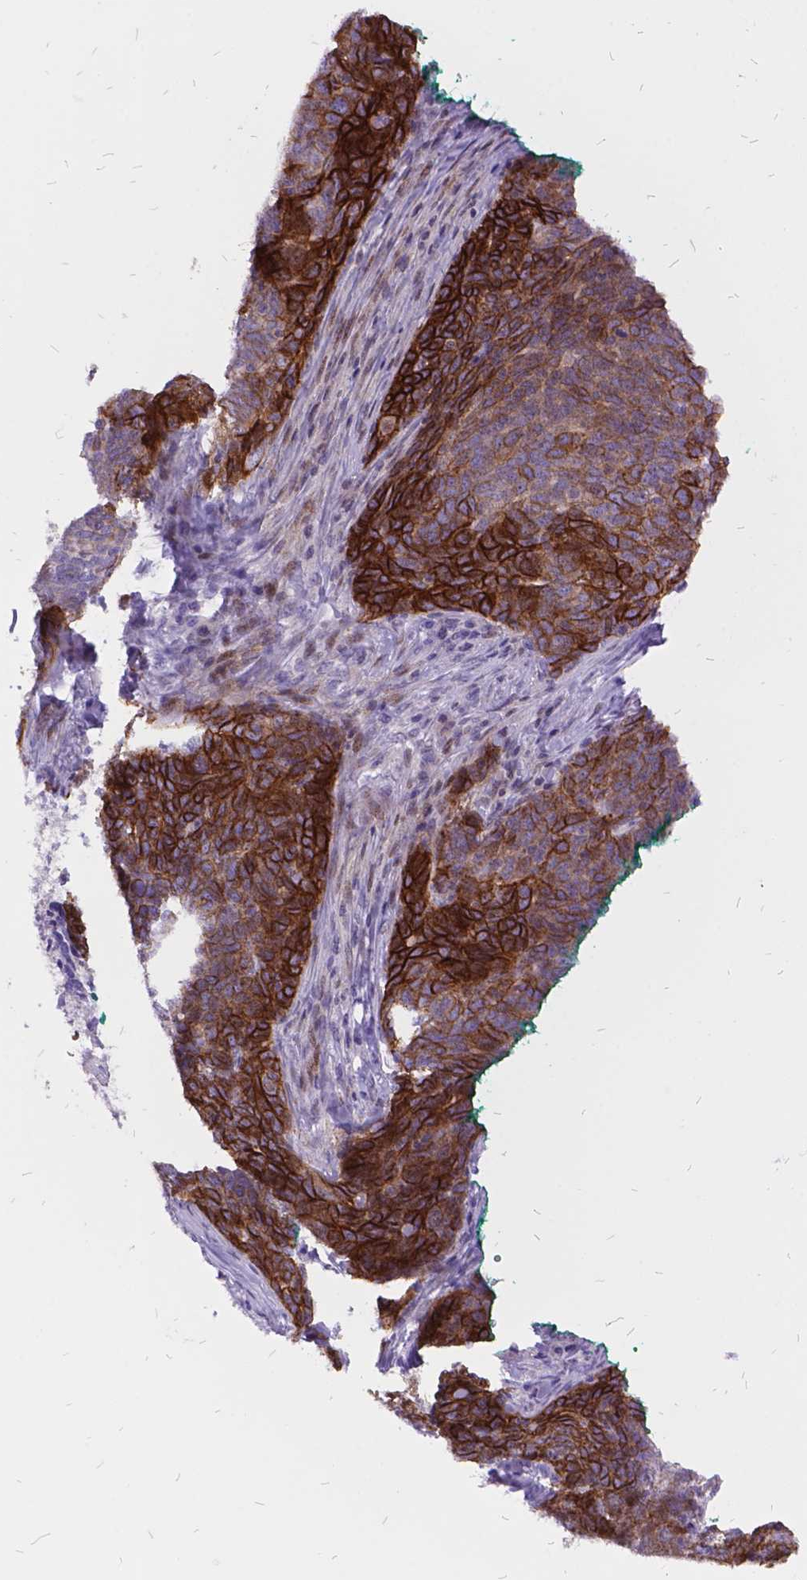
{"staining": {"intensity": "moderate", "quantity": ">75%", "location": "cytoplasmic/membranous"}, "tissue": "skin cancer", "cell_type": "Tumor cells", "image_type": "cancer", "snomed": [{"axis": "morphology", "description": "Squamous cell carcinoma, NOS"}, {"axis": "topography", "description": "Skin"}, {"axis": "topography", "description": "Anal"}], "caption": "Skin squamous cell carcinoma stained with immunohistochemistry exhibits moderate cytoplasmic/membranous positivity in about >75% of tumor cells.", "gene": "ITGB6", "patient": {"sex": "female", "age": 51}}